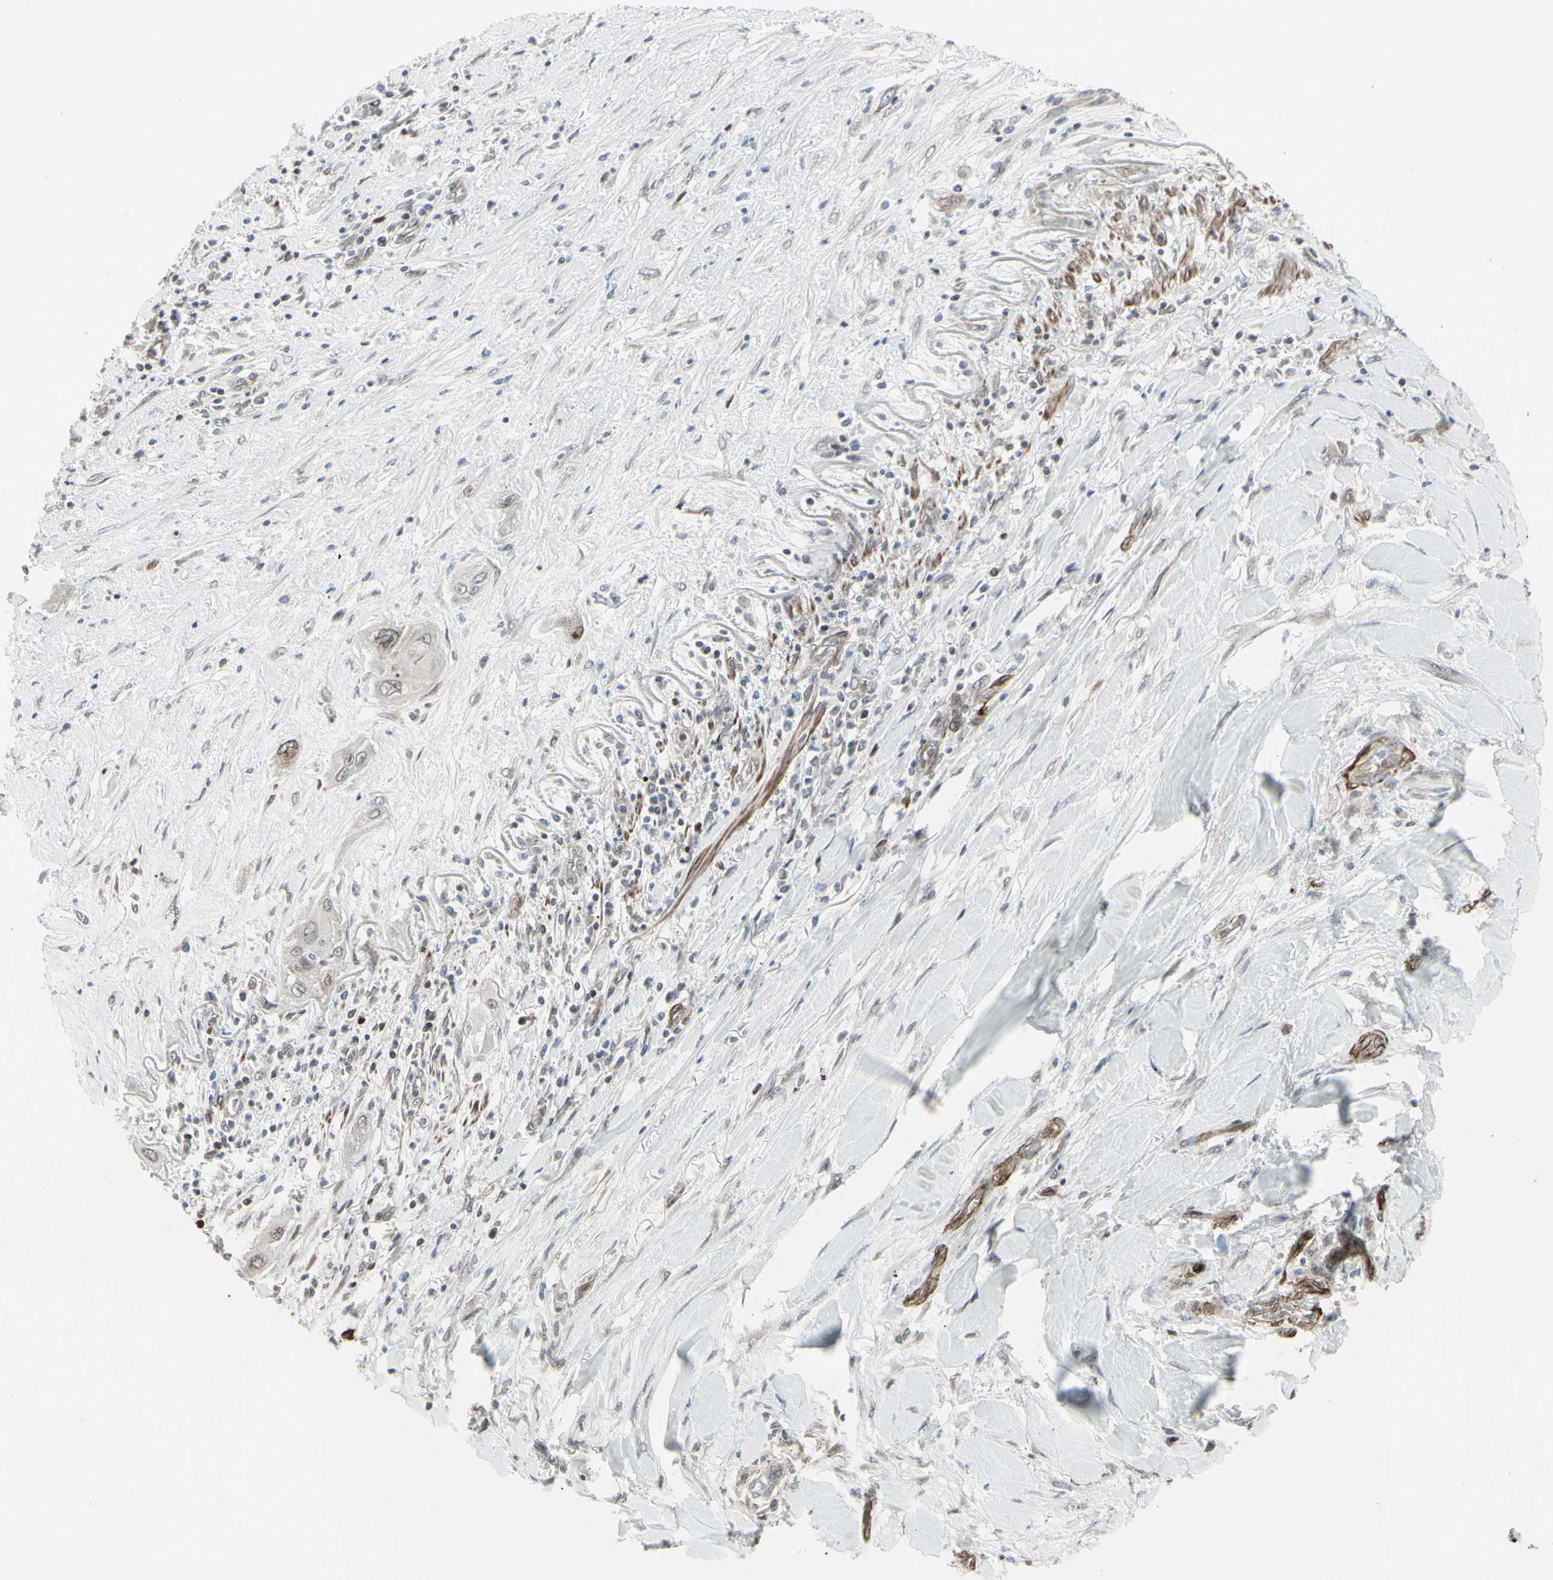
{"staining": {"intensity": "weak", "quantity": ">75%", "location": "cytoplasmic/membranous,nuclear"}, "tissue": "lung cancer", "cell_type": "Tumor cells", "image_type": "cancer", "snomed": [{"axis": "morphology", "description": "Squamous cell carcinoma, NOS"}, {"axis": "topography", "description": "Lung"}], "caption": "A low amount of weak cytoplasmic/membranous and nuclear expression is appreciated in about >75% of tumor cells in lung cancer tissue.", "gene": "DTX3L", "patient": {"sex": "female", "age": 47}}